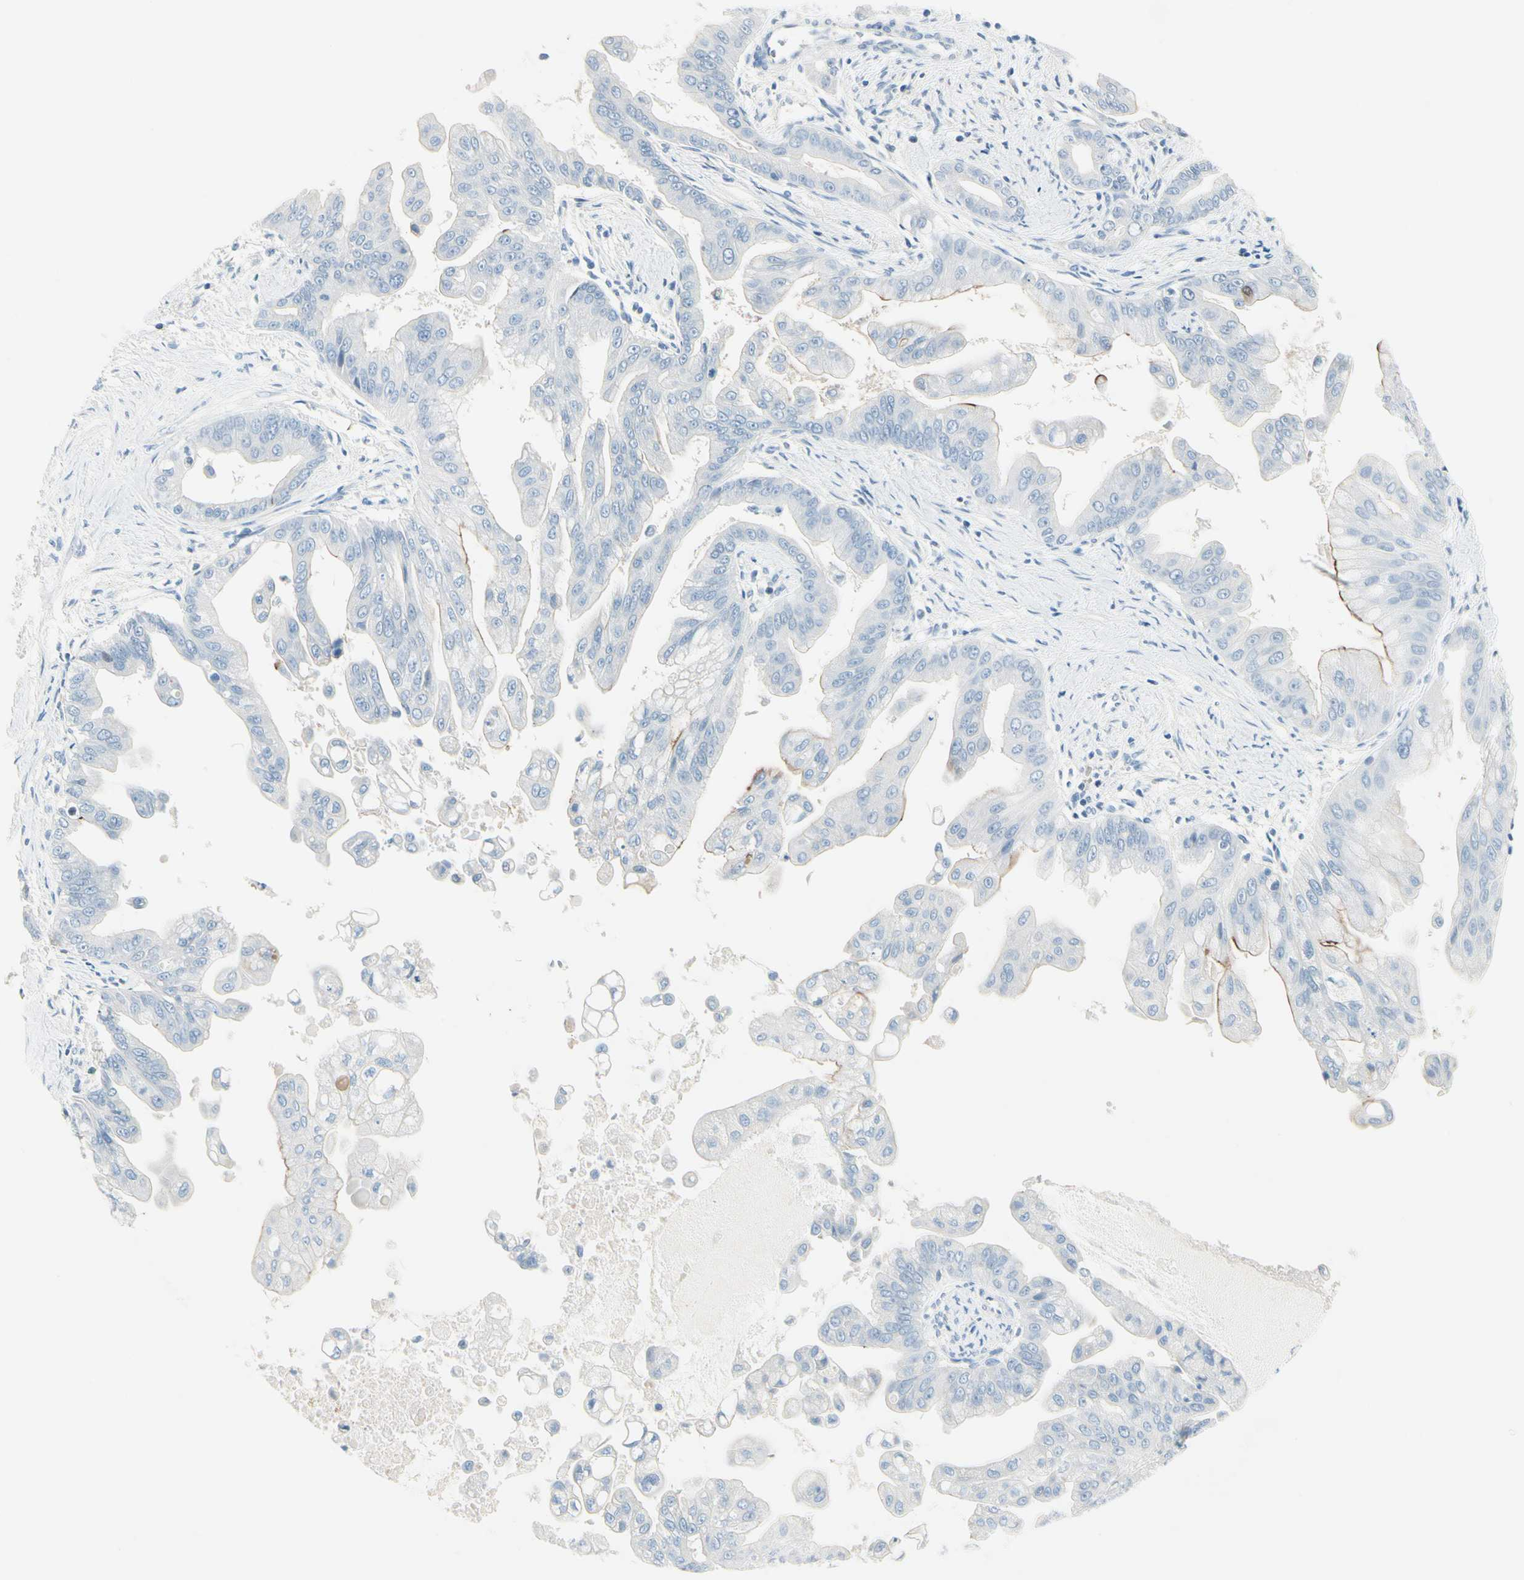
{"staining": {"intensity": "moderate", "quantity": "<25%", "location": "cytoplasmic/membranous"}, "tissue": "pancreatic cancer", "cell_type": "Tumor cells", "image_type": "cancer", "snomed": [{"axis": "morphology", "description": "Adenocarcinoma, NOS"}, {"axis": "topography", "description": "Pancreas"}], "caption": "Immunohistochemistry staining of adenocarcinoma (pancreatic), which displays low levels of moderate cytoplasmic/membranous staining in approximately <25% of tumor cells indicating moderate cytoplasmic/membranous protein positivity. The staining was performed using DAB (brown) for protein detection and nuclei were counterstained in hematoxylin (blue).", "gene": "PEBP1", "patient": {"sex": "female", "age": 75}}